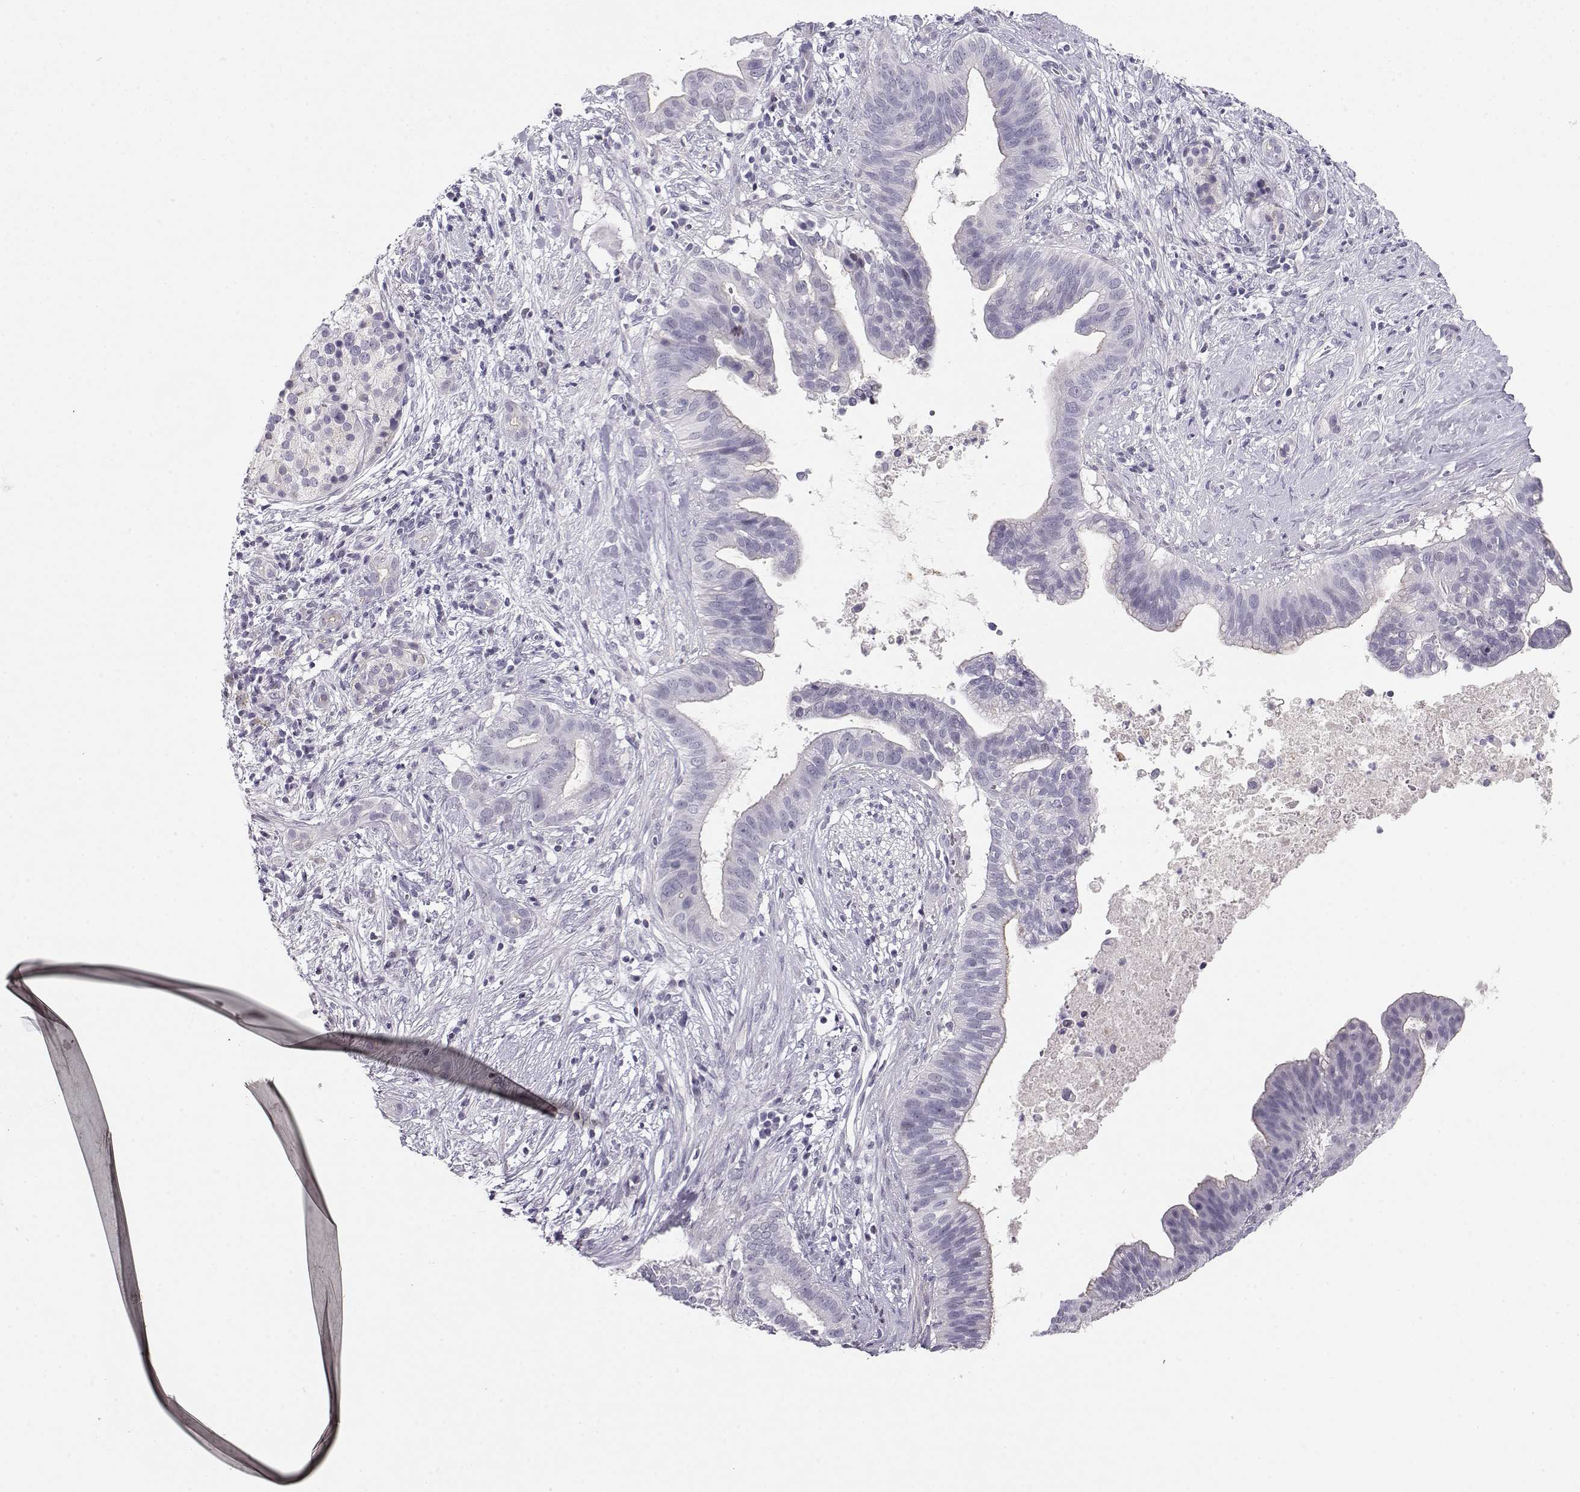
{"staining": {"intensity": "negative", "quantity": "none", "location": "none"}, "tissue": "pancreatic cancer", "cell_type": "Tumor cells", "image_type": "cancer", "snomed": [{"axis": "morphology", "description": "Adenocarcinoma, NOS"}, {"axis": "topography", "description": "Pancreas"}], "caption": "Immunohistochemistry (IHC) of human pancreatic adenocarcinoma reveals no expression in tumor cells.", "gene": "CRX", "patient": {"sex": "male", "age": 61}}